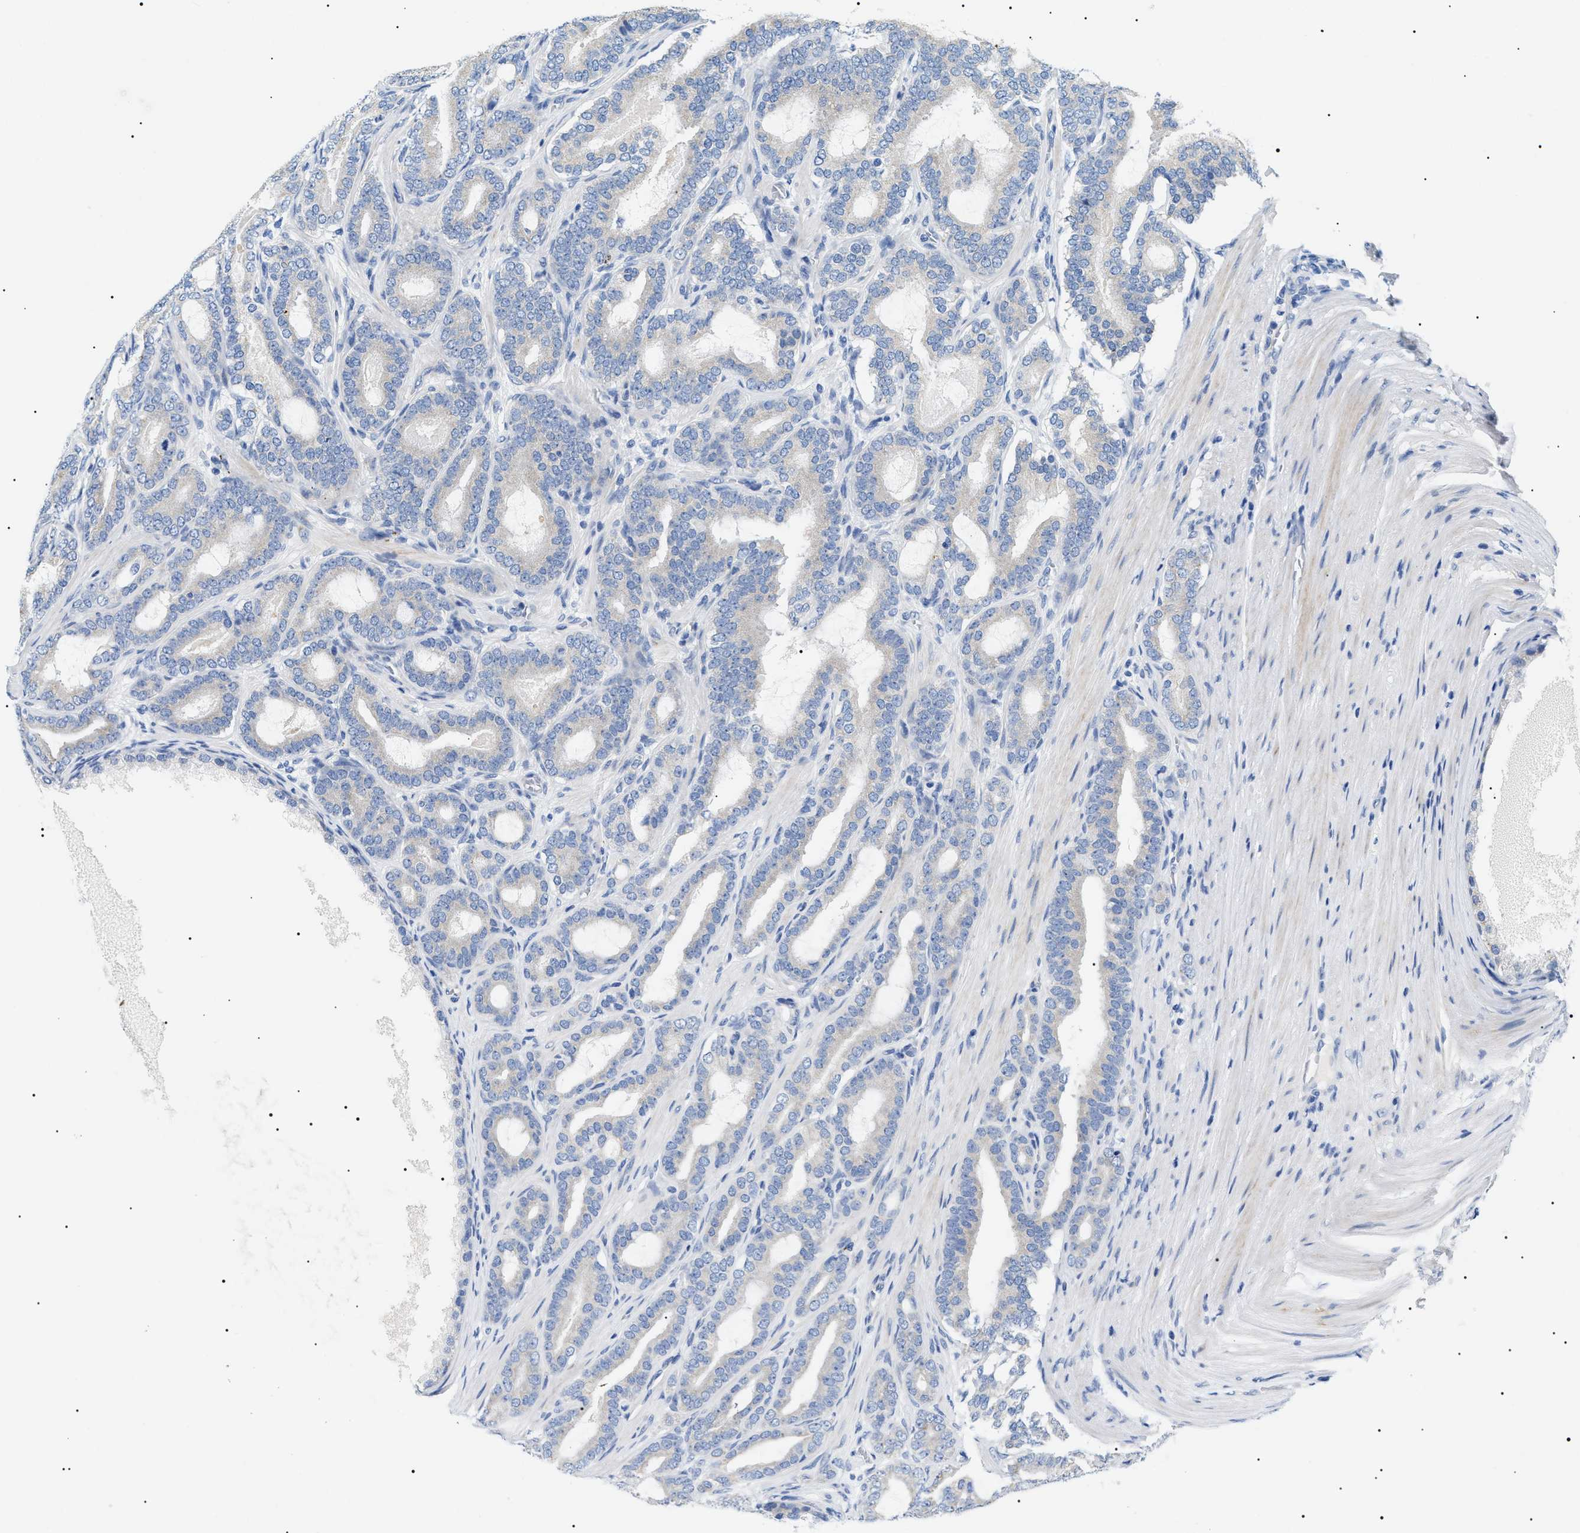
{"staining": {"intensity": "negative", "quantity": "none", "location": "none"}, "tissue": "prostate cancer", "cell_type": "Tumor cells", "image_type": "cancer", "snomed": [{"axis": "morphology", "description": "Adenocarcinoma, High grade"}, {"axis": "topography", "description": "Prostate"}], "caption": "This is an IHC image of prostate adenocarcinoma (high-grade). There is no positivity in tumor cells.", "gene": "TMEM222", "patient": {"sex": "male", "age": 60}}